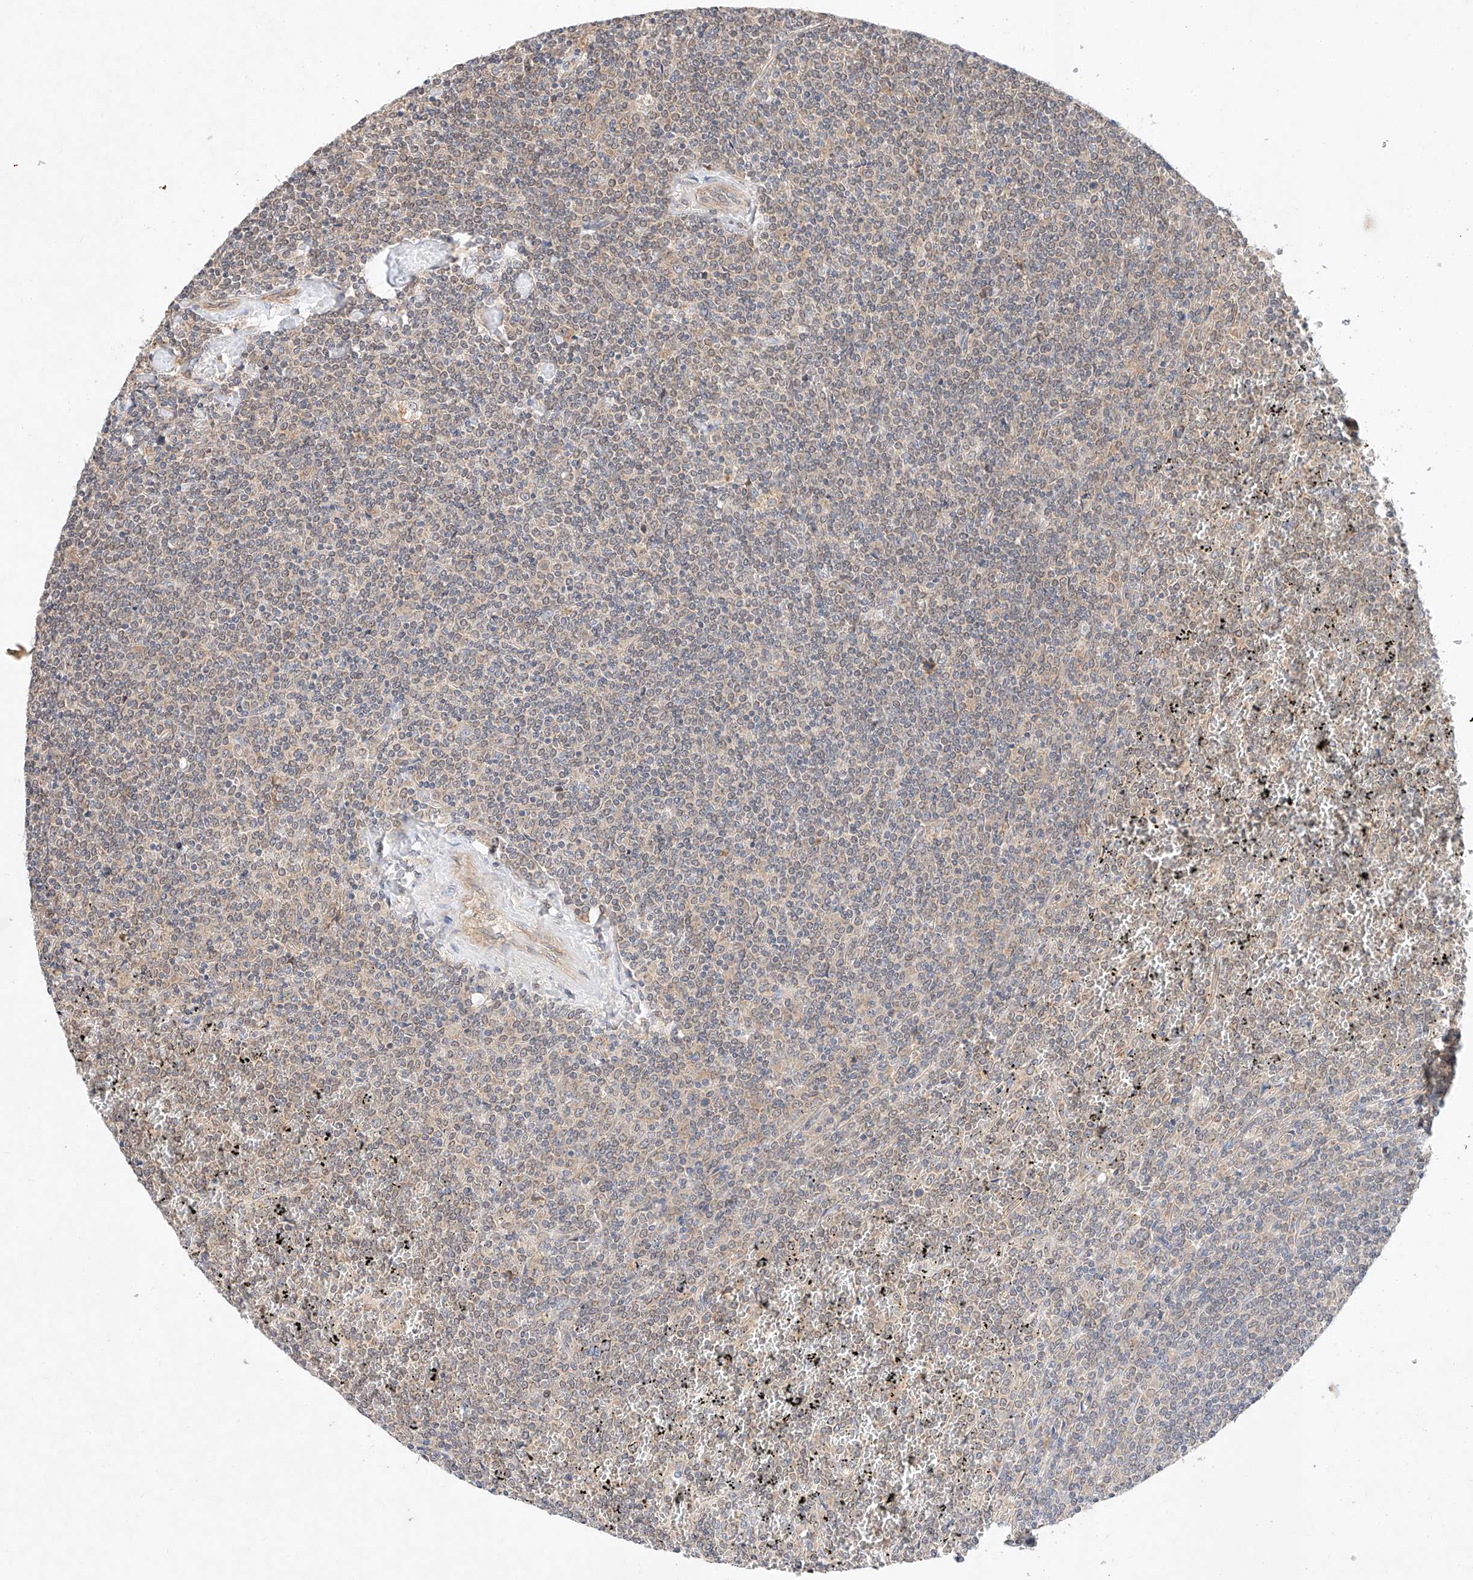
{"staining": {"intensity": "weak", "quantity": "25%-75%", "location": "nuclear"}, "tissue": "lymphoma", "cell_type": "Tumor cells", "image_type": "cancer", "snomed": [{"axis": "morphology", "description": "Malignant lymphoma, non-Hodgkin's type, Low grade"}, {"axis": "topography", "description": "Spleen"}], "caption": "Tumor cells exhibit low levels of weak nuclear expression in approximately 25%-75% of cells in human lymphoma.", "gene": "C6orf118", "patient": {"sex": "female", "age": 19}}